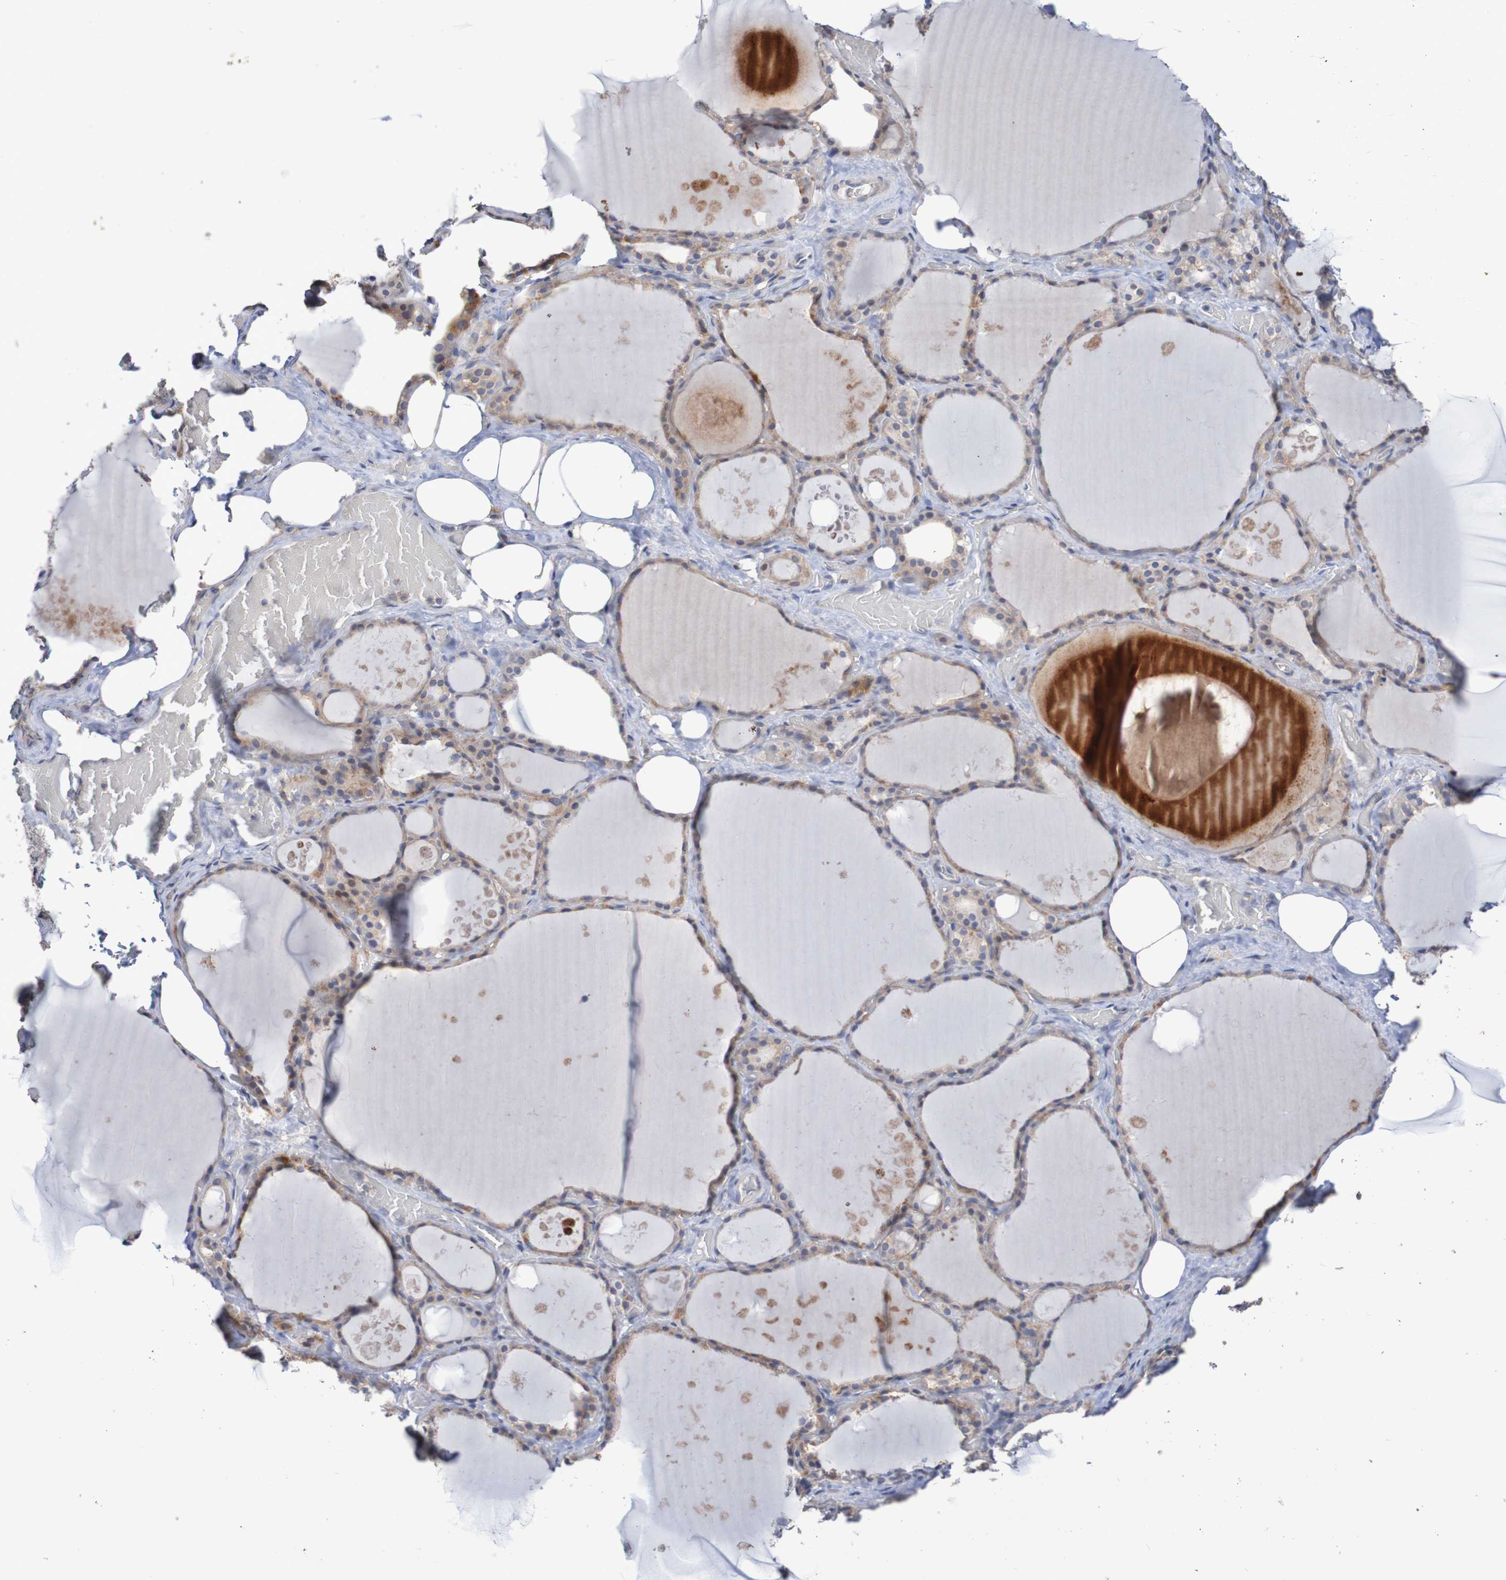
{"staining": {"intensity": "moderate", "quantity": ">75%", "location": "cytoplasmic/membranous"}, "tissue": "thyroid gland", "cell_type": "Glandular cells", "image_type": "normal", "snomed": [{"axis": "morphology", "description": "Normal tissue, NOS"}, {"axis": "topography", "description": "Thyroid gland"}], "caption": "Immunohistochemistry (DAB (3,3'-diaminobenzidine)) staining of unremarkable human thyroid gland demonstrates moderate cytoplasmic/membranous protein positivity in approximately >75% of glandular cells.", "gene": "C3orf18", "patient": {"sex": "male", "age": 61}}